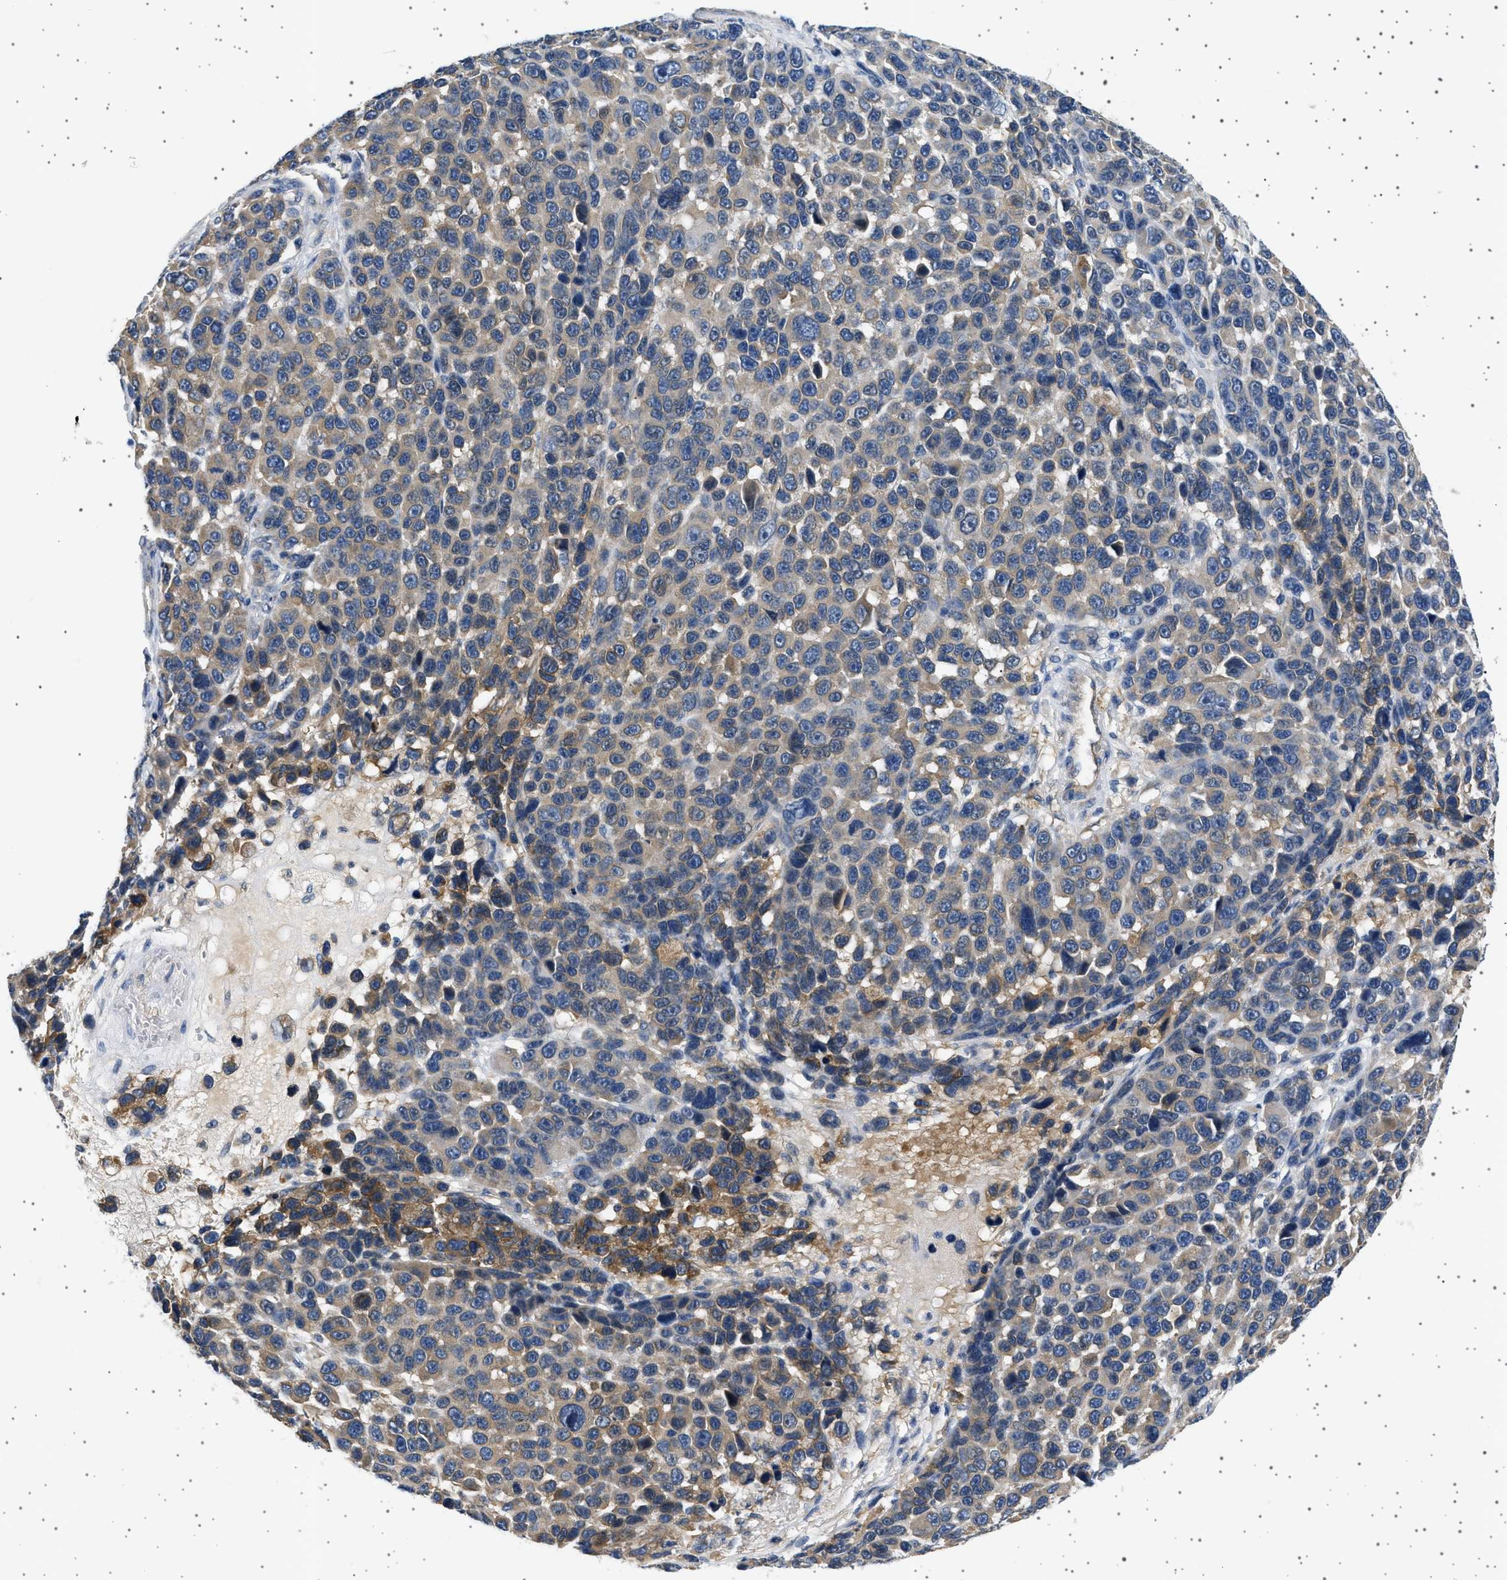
{"staining": {"intensity": "weak", "quantity": ">75%", "location": "cytoplasmic/membranous"}, "tissue": "melanoma", "cell_type": "Tumor cells", "image_type": "cancer", "snomed": [{"axis": "morphology", "description": "Malignant melanoma, NOS"}, {"axis": "topography", "description": "Skin"}], "caption": "A low amount of weak cytoplasmic/membranous positivity is seen in approximately >75% of tumor cells in melanoma tissue. The protein is shown in brown color, while the nuclei are stained blue.", "gene": "PLPP6", "patient": {"sex": "male", "age": 53}}